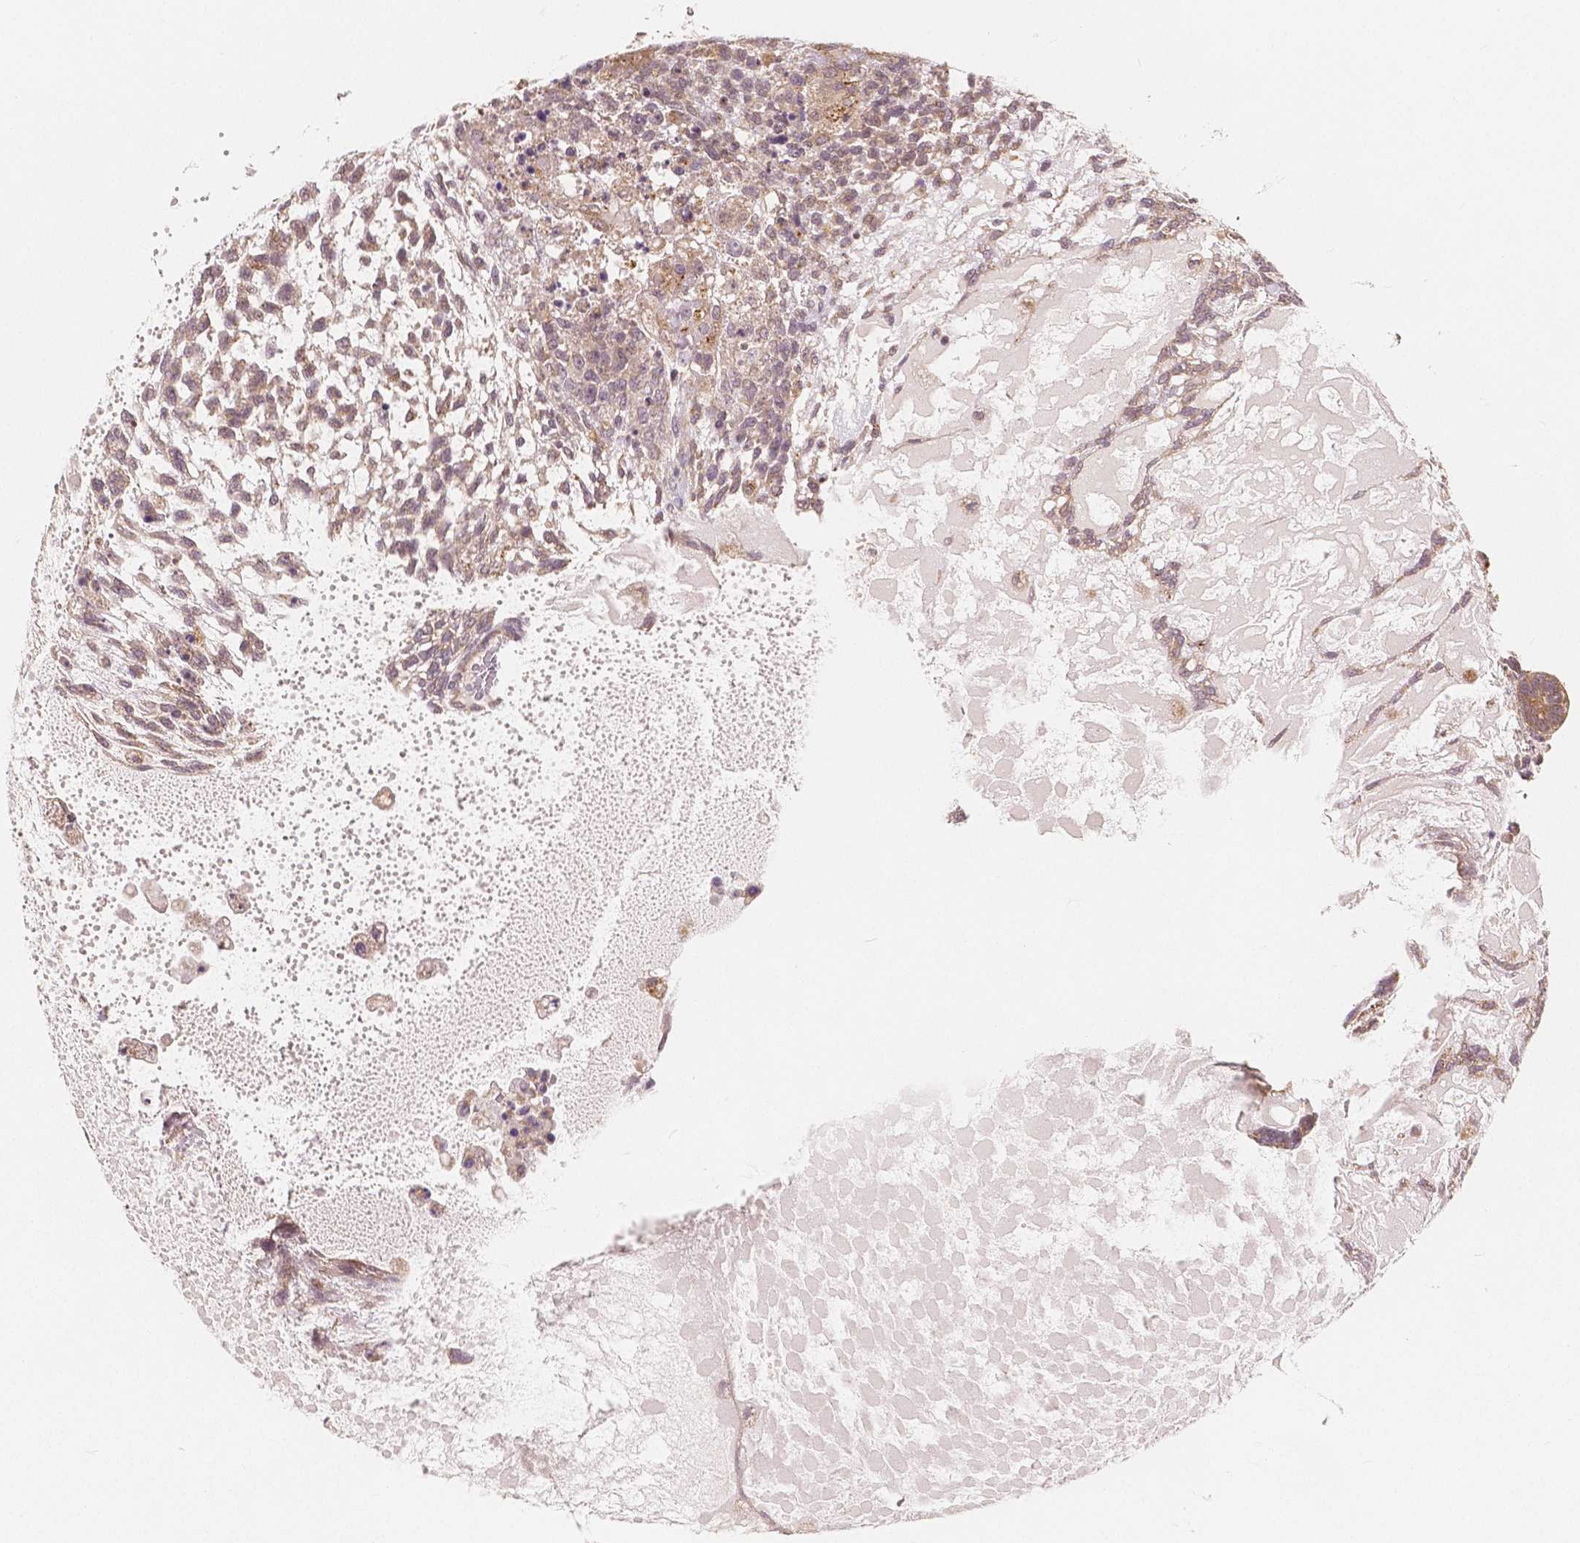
{"staining": {"intensity": "weak", "quantity": ">75%", "location": "cytoplasmic/membranous"}, "tissue": "testis cancer", "cell_type": "Tumor cells", "image_type": "cancer", "snomed": [{"axis": "morphology", "description": "Carcinoma, Embryonal, NOS"}, {"axis": "topography", "description": "Testis"}], "caption": "An IHC micrograph of neoplastic tissue is shown. Protein staining in brown highlights weak cytoplasmic/membranous positivity in testis embryonal carcinoma within tumor cells.", "gene": "SNX12", "patient": {"sex": "male", "age": 23}}